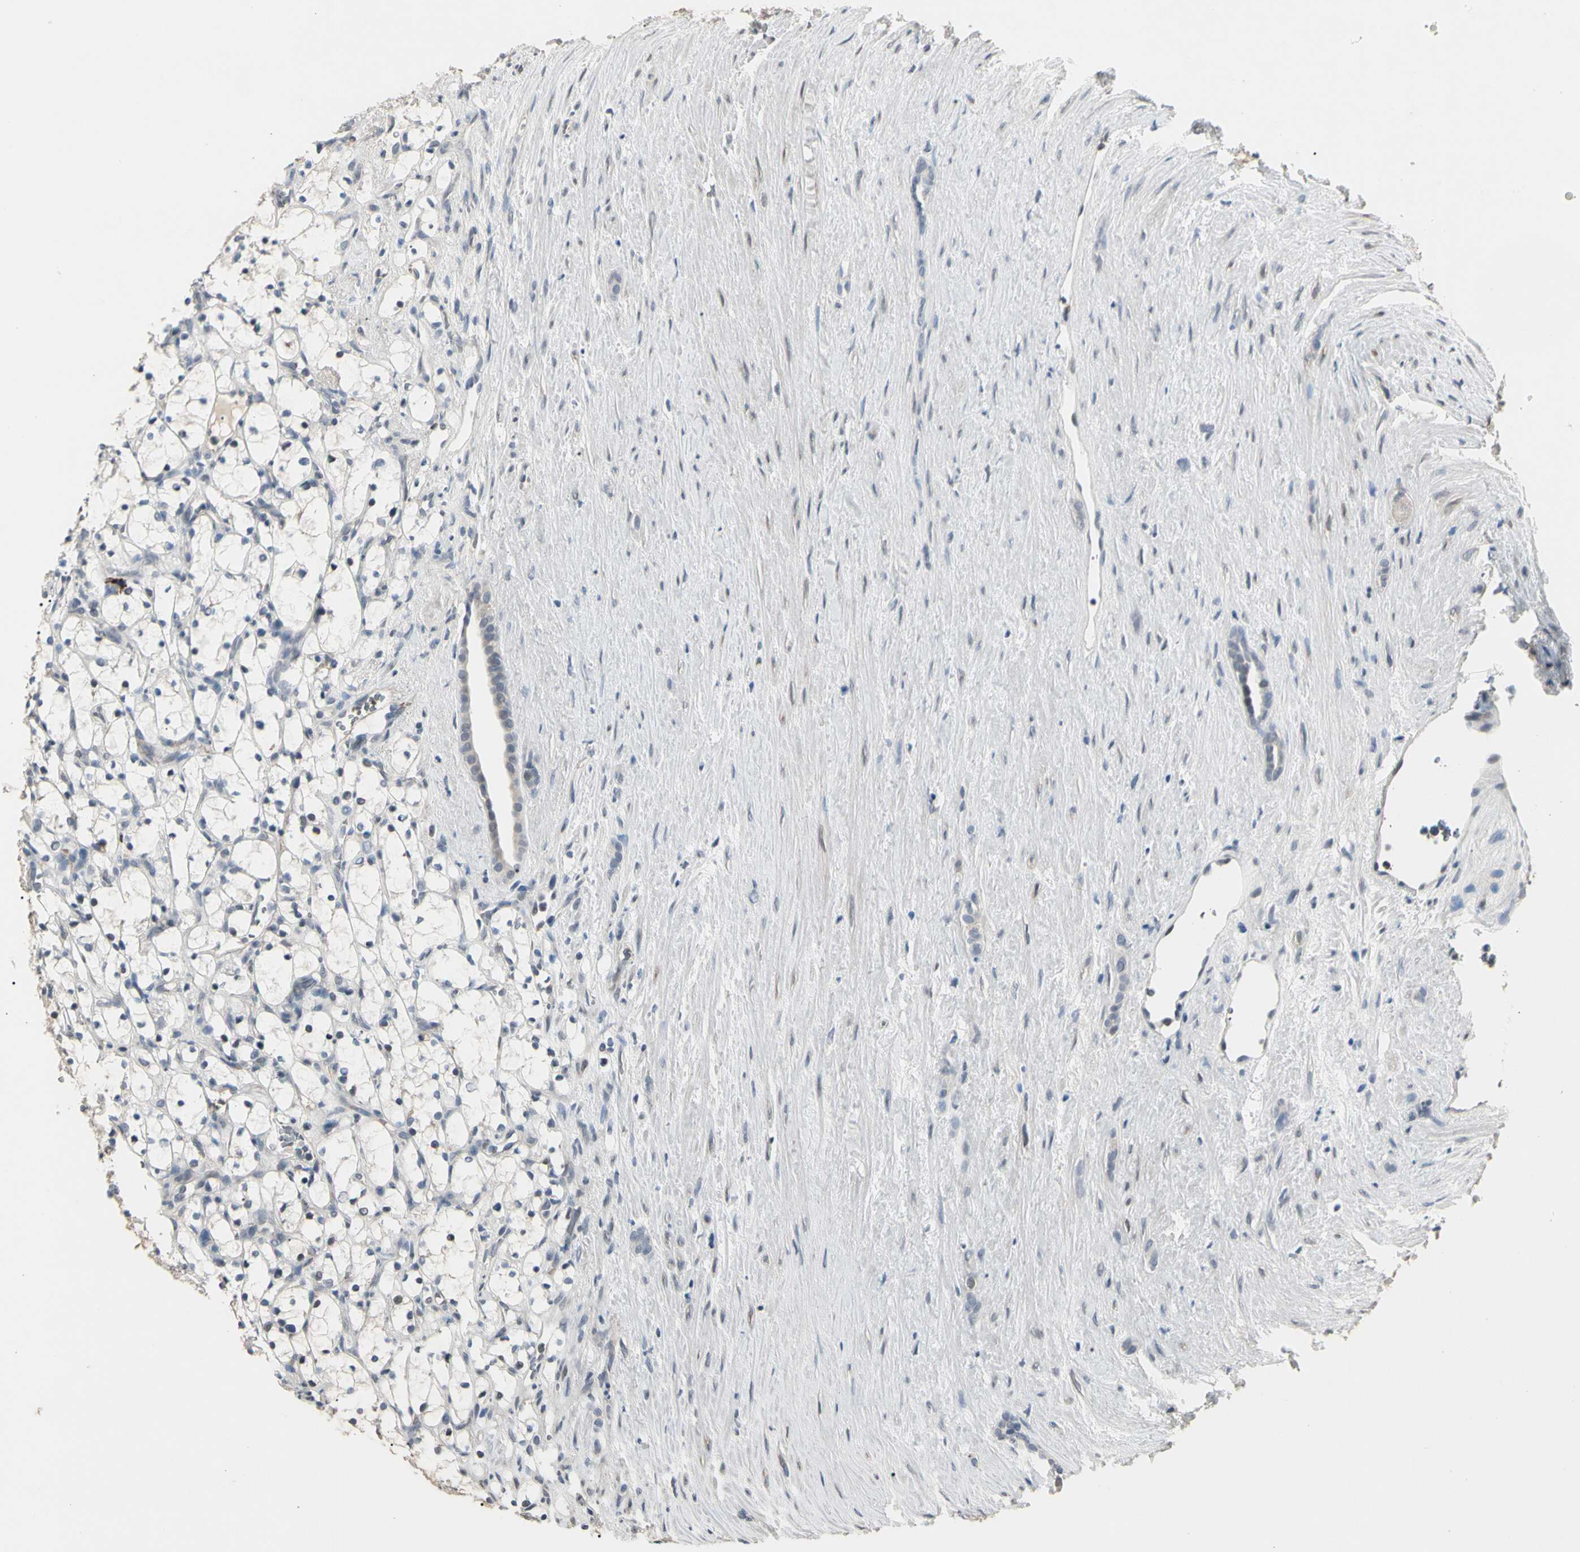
{"staining": {"intensity": "negative", "quantity": "none", "location": "none"}, "tissue": "renal cancer", "cell_type": "Tumor cells", "image_type": "cancer", "snomed": [{"axis": "morphology", "description": "Adenocarcinoma, NOS"}, {"axis": "topography", "description": "Kidney"}], "caption": "Renal cancer (adenocarcinoma) stained for a protein using immunohistochemistry (IHC) exhibits no expression tumor cells.", "gene": "GREM1", "patient": {"sex": "female", "age": 69}}